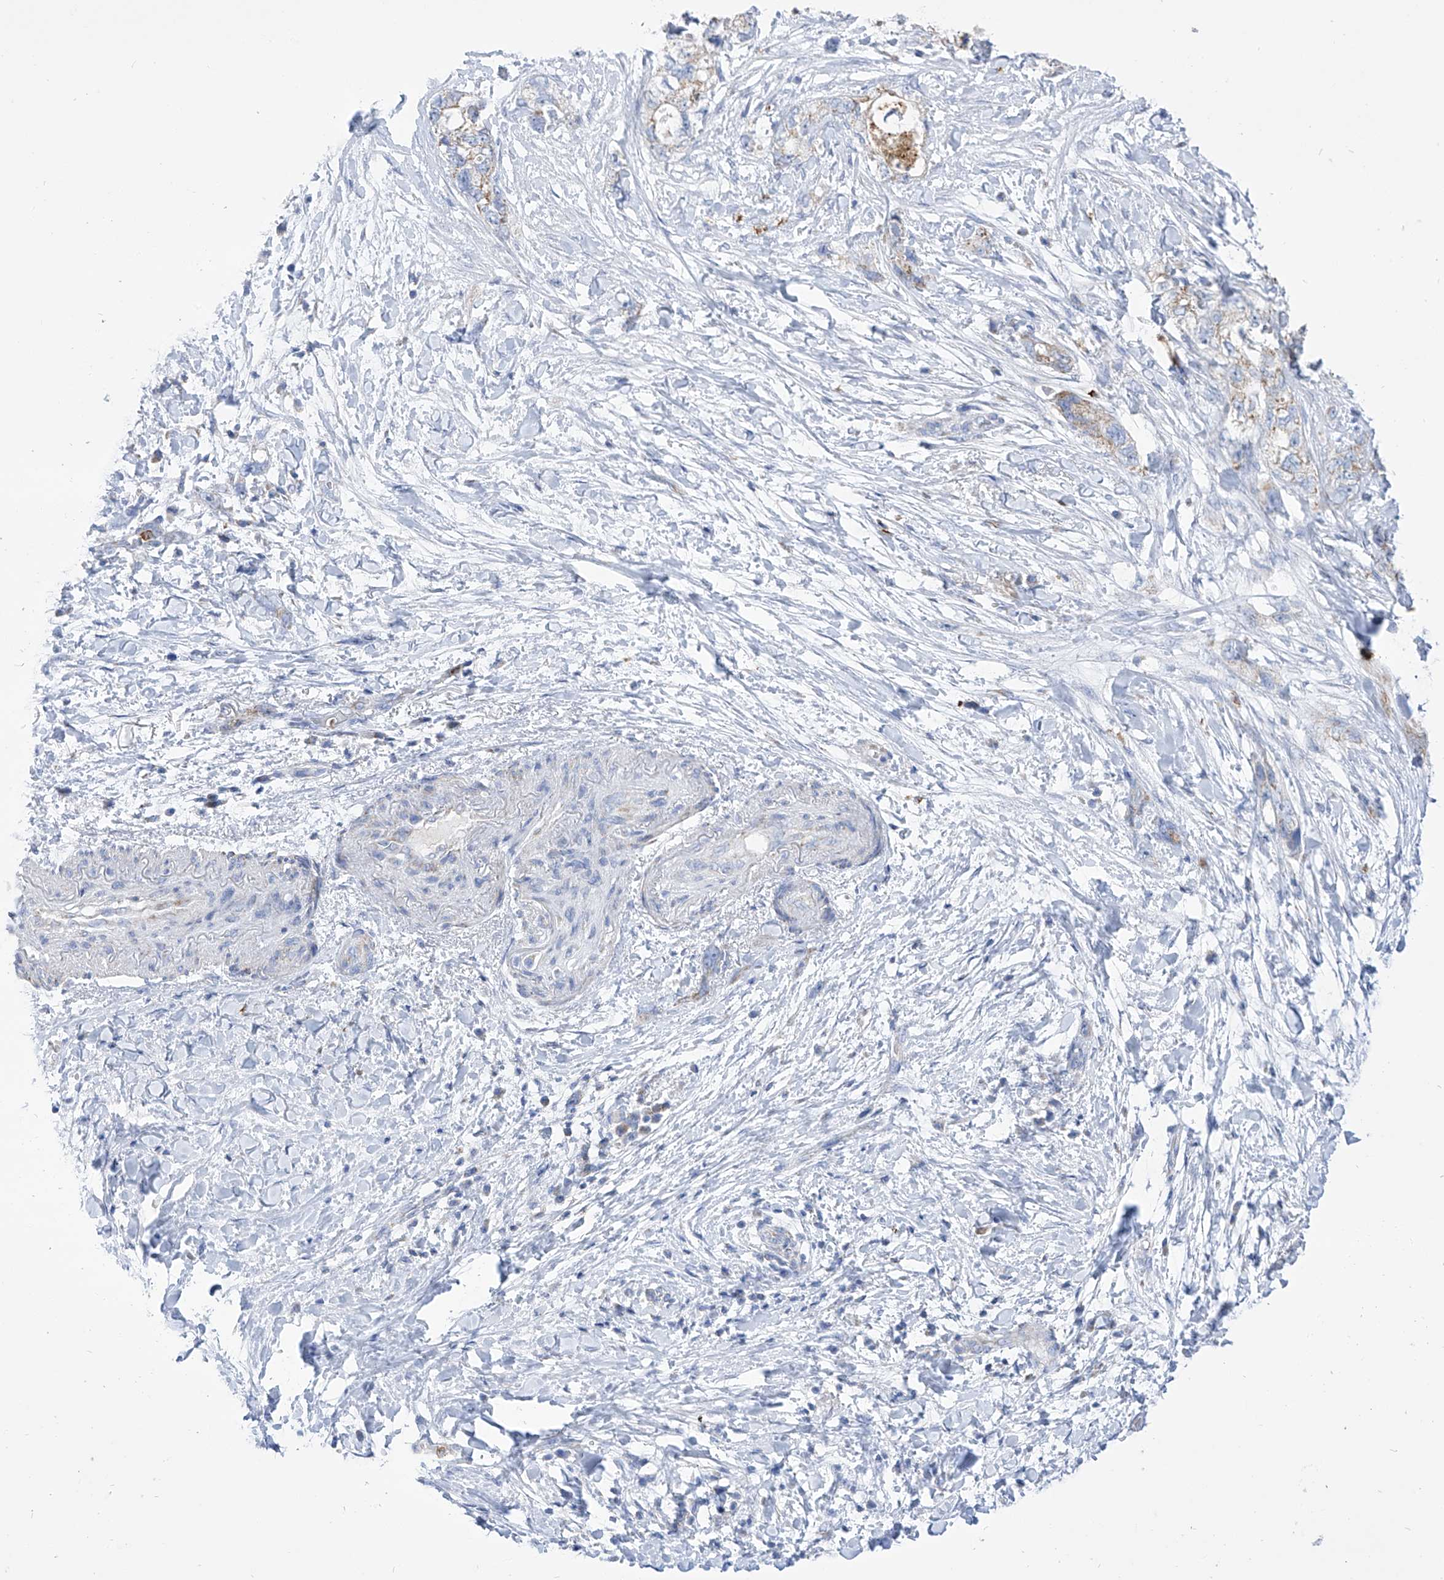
{"staining": {"intensity": "weak", "quantity": "<25%", "location": "cytoplasmic/membranous"}, "tissue": "pancreatic cancer", "cell_type": "Tumor cells", "image_type": "cancer", "snomed": [{"axis": "morphology", "description": "Adenocarcinoma, NOS"}, {"axis": "topography", "description": "Pancreas"}], "caption": "Immunohistochemical staining of adenocarcinoma (pancreatic) demonstrates no significant positivity in tumor cells. (Immunohistochemistry, brightfield microscopy, high magnification).", "gene": "COQ3", "patient": {"sex": "female", "age": 73}}